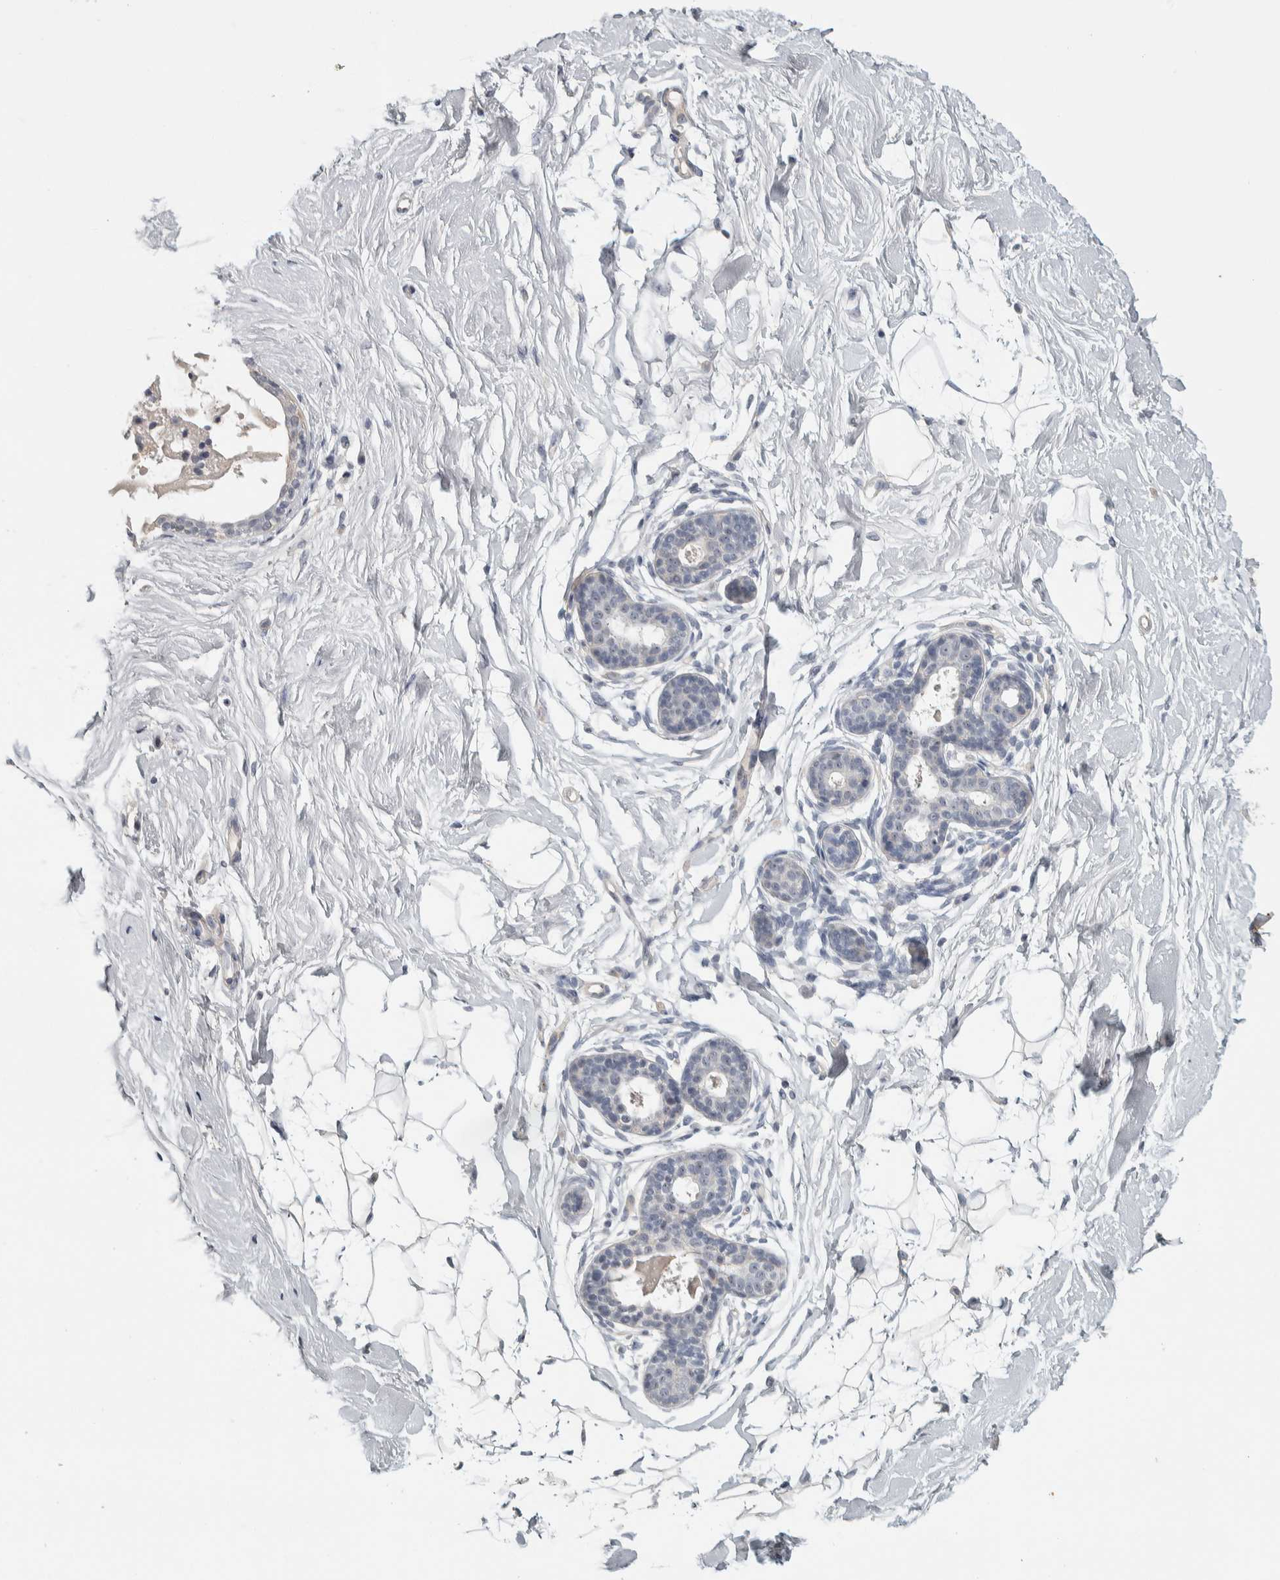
{"staining": {"intensity": "negative", "quantity": "none", "location": "none"}, "tissue": "breast", "cell_type": "Adipocytes", "image_type": "normal", "snomed": [{"axis": "morphology", "description": "Normal tissue, NOS"}, {"axis": "topography", "description": "Breast"}], "caption": "IHC histopathology image of unremarkable breast: breast stained with DAB exhibits no significant protein positivity in adipocytes. (Brightfield microscopy of DAB (3,3'-diaminobenzidine) IHC at high magnification).", "gene": "DCAF10", "patient": {"sex": "female", "age": 22}}